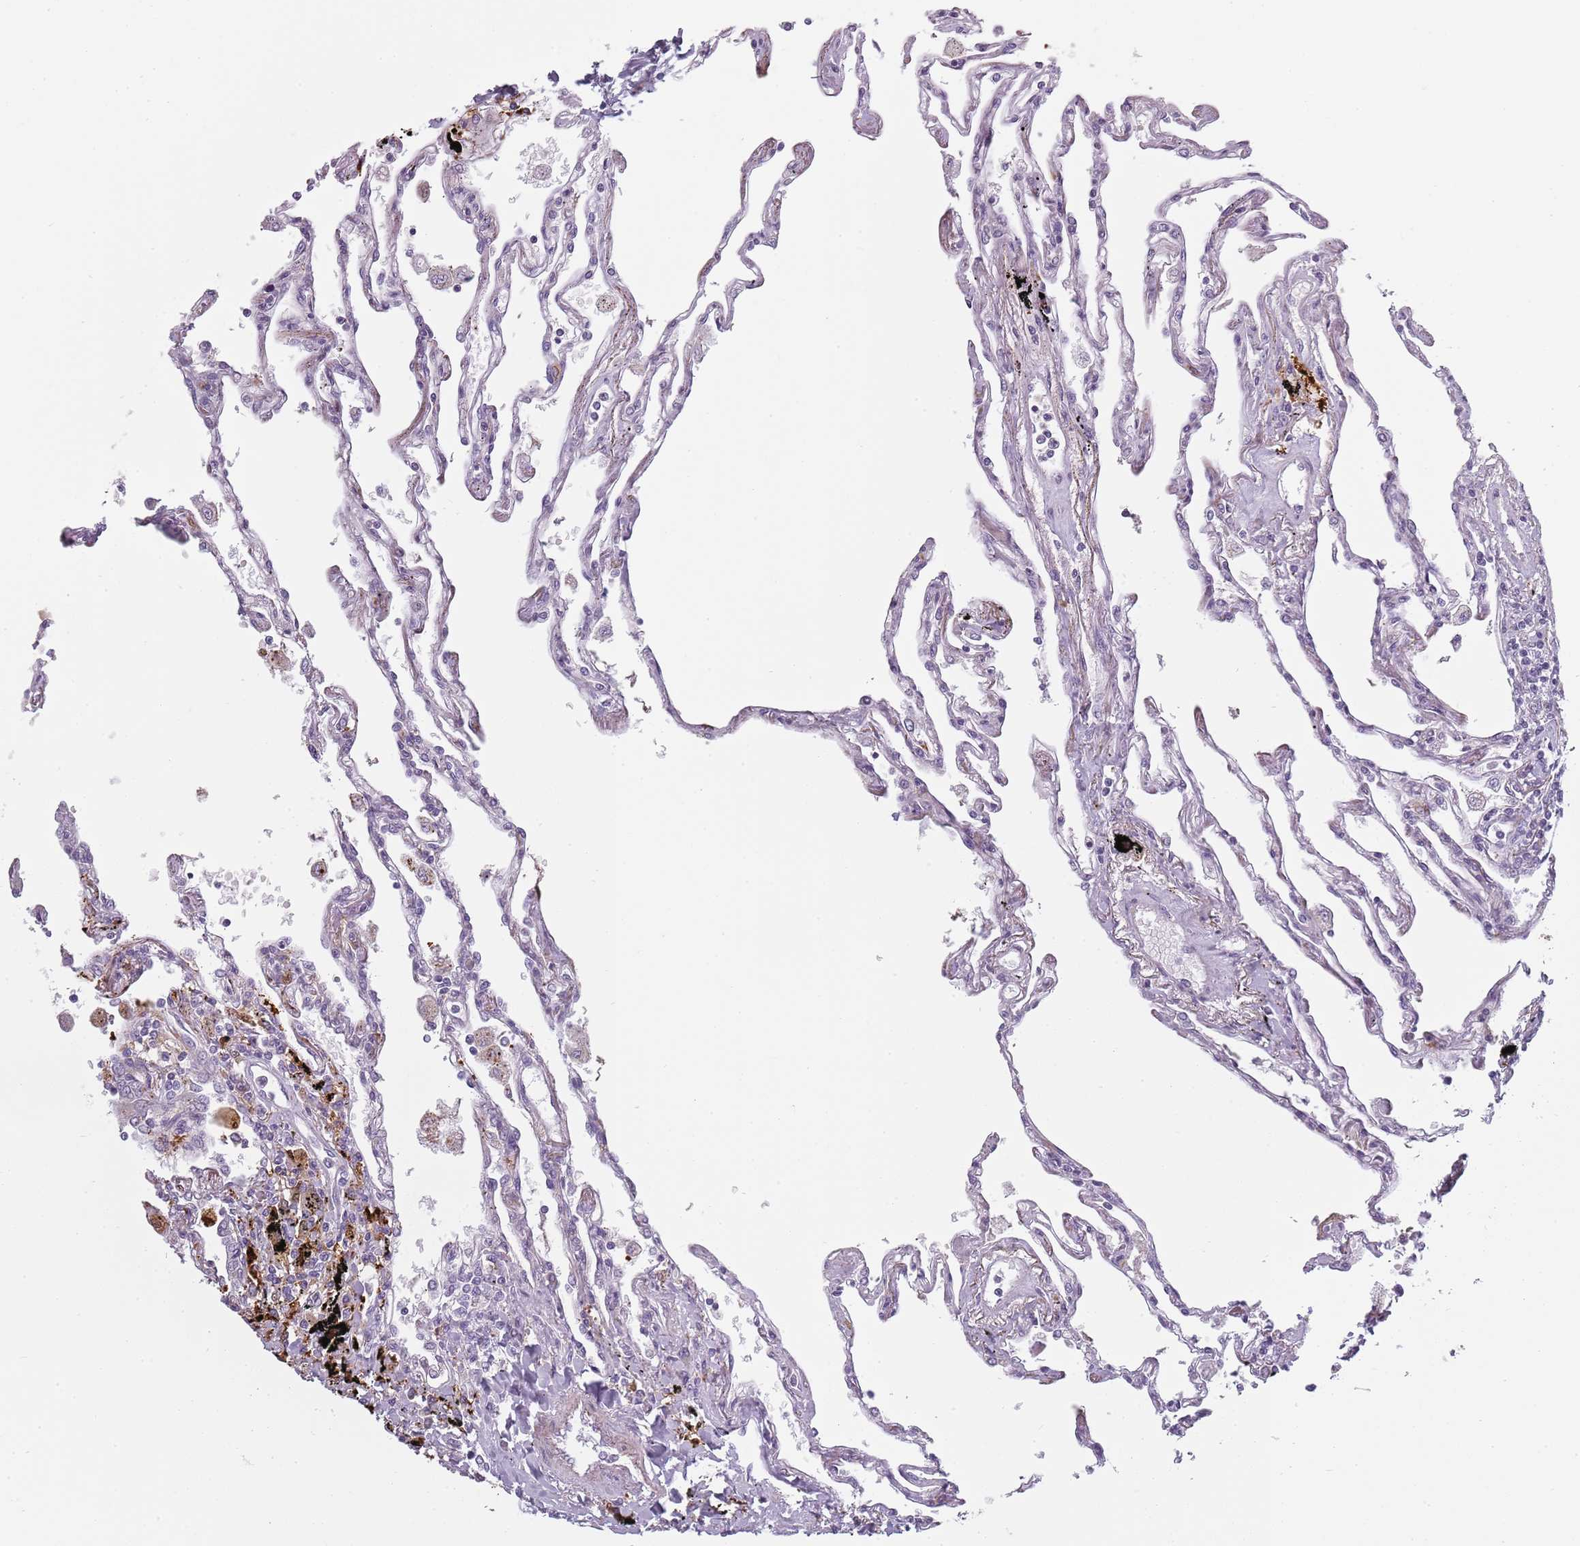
{"staining": {"intensity": "negative", "quantity": "none", "location": "none"}, "tissue": "lung", "cell_type": "Alveolar cells", "image_type": "normal", "snomed": [{"axis": "morphology", "description": "Normal tissue, NOS"}, {"axis": "topography", "description": "Lung"}], "caption": "This is an immunohistochemistry (IHC) histopathology image of normal lung. There is no staining in alveolar cells.", "gene": "CC2D2B", "patient": {"sex": "female", "age": 67}}